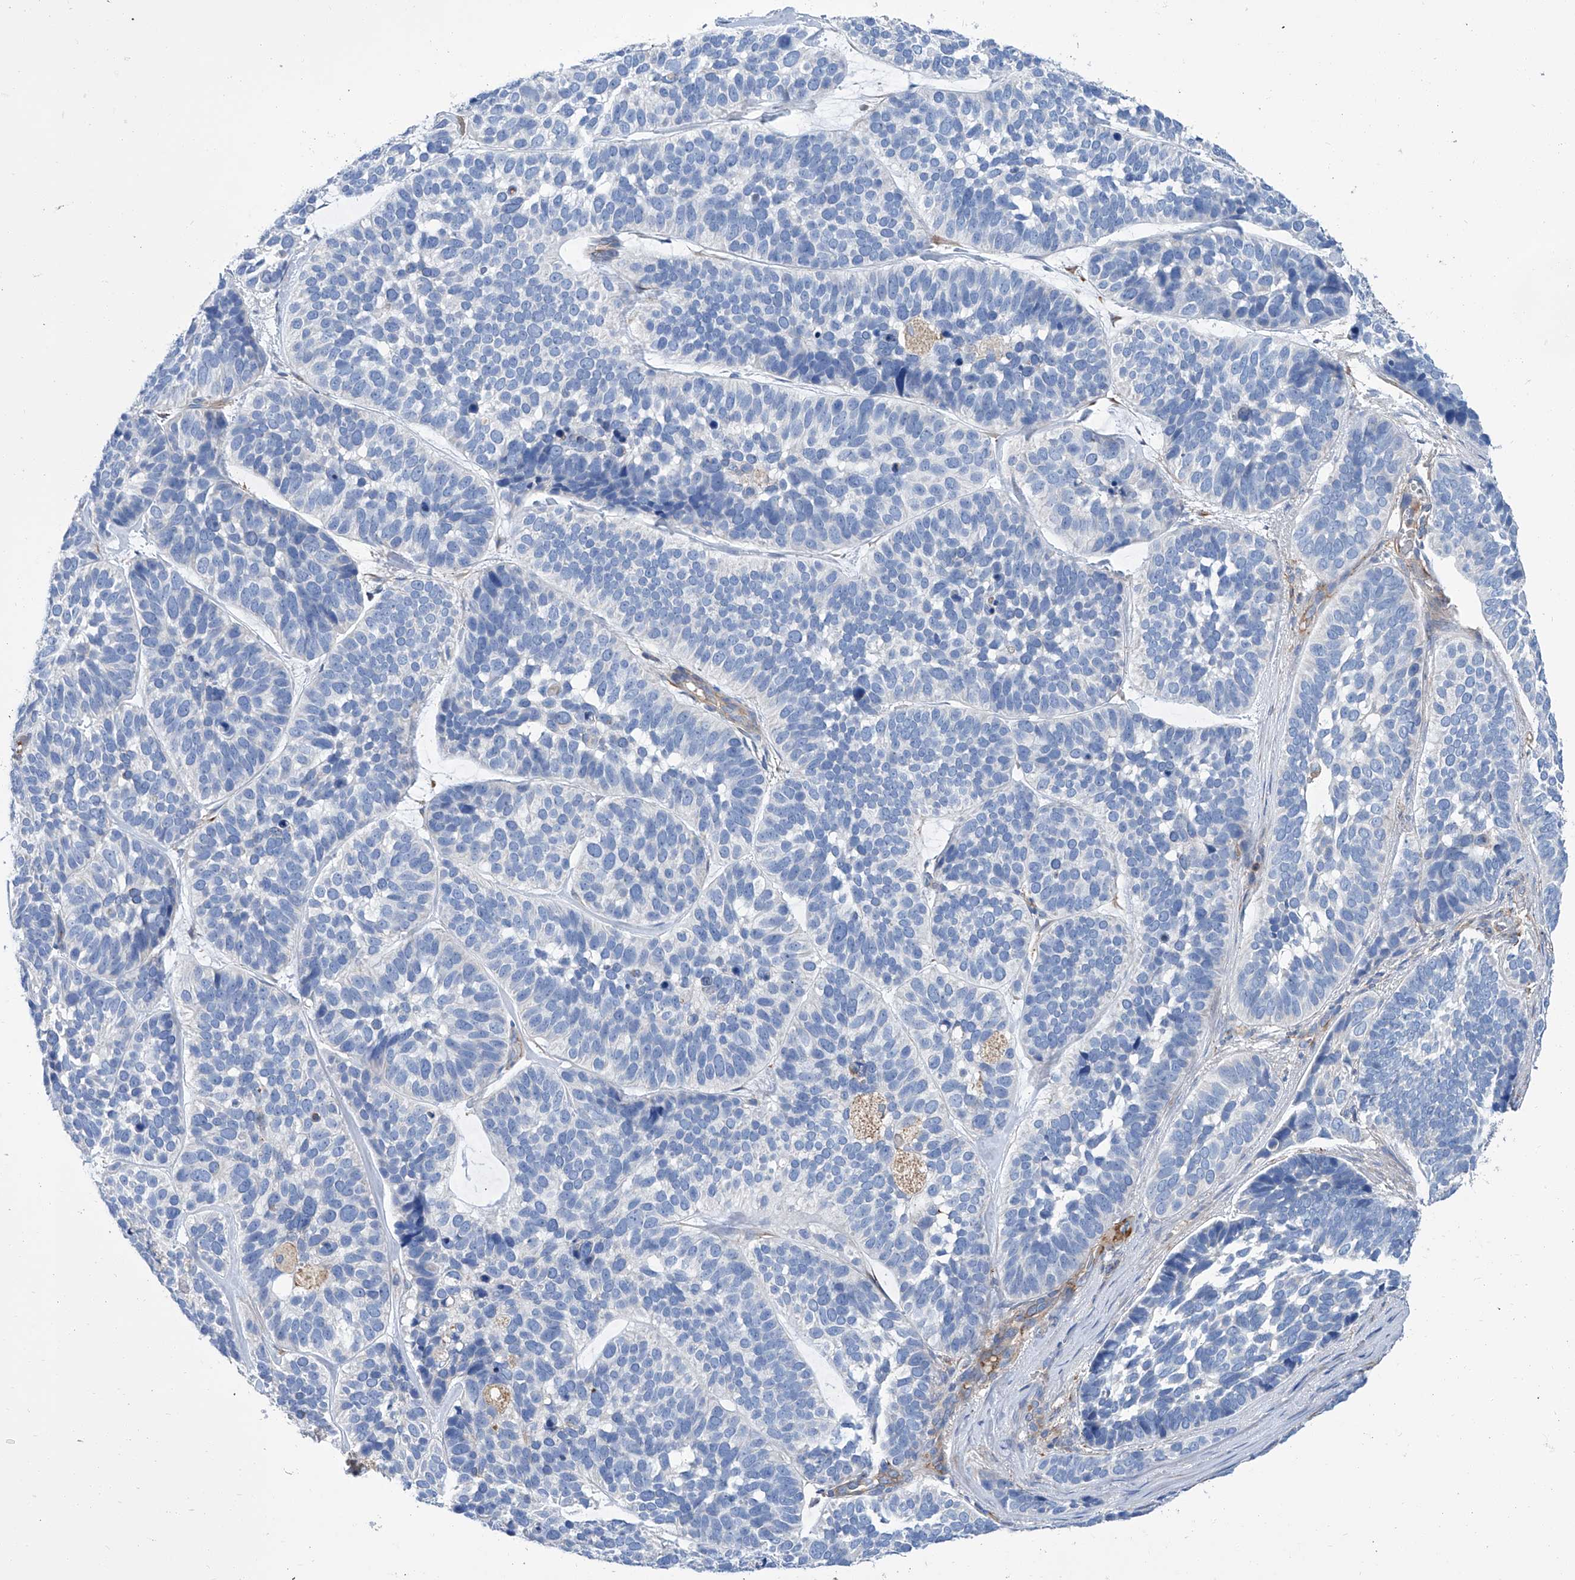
{"staining": {"intensity": "negative", "quantity": "none", "location": "none"}, "tissue": "skin cancer", "cell_type": "Tumor cells", "image_type": "cancer", "snomed": [{"axis": "morphology", "description": "Basal cell carcinoma"}, {"axis": "topography", "description": "Skin"}], "caption": "There is no significant expression in tumor cells of basal cell carcinoma (skin).", "gene": "GPT", "patient": {"sex": "male", "age": 62}}